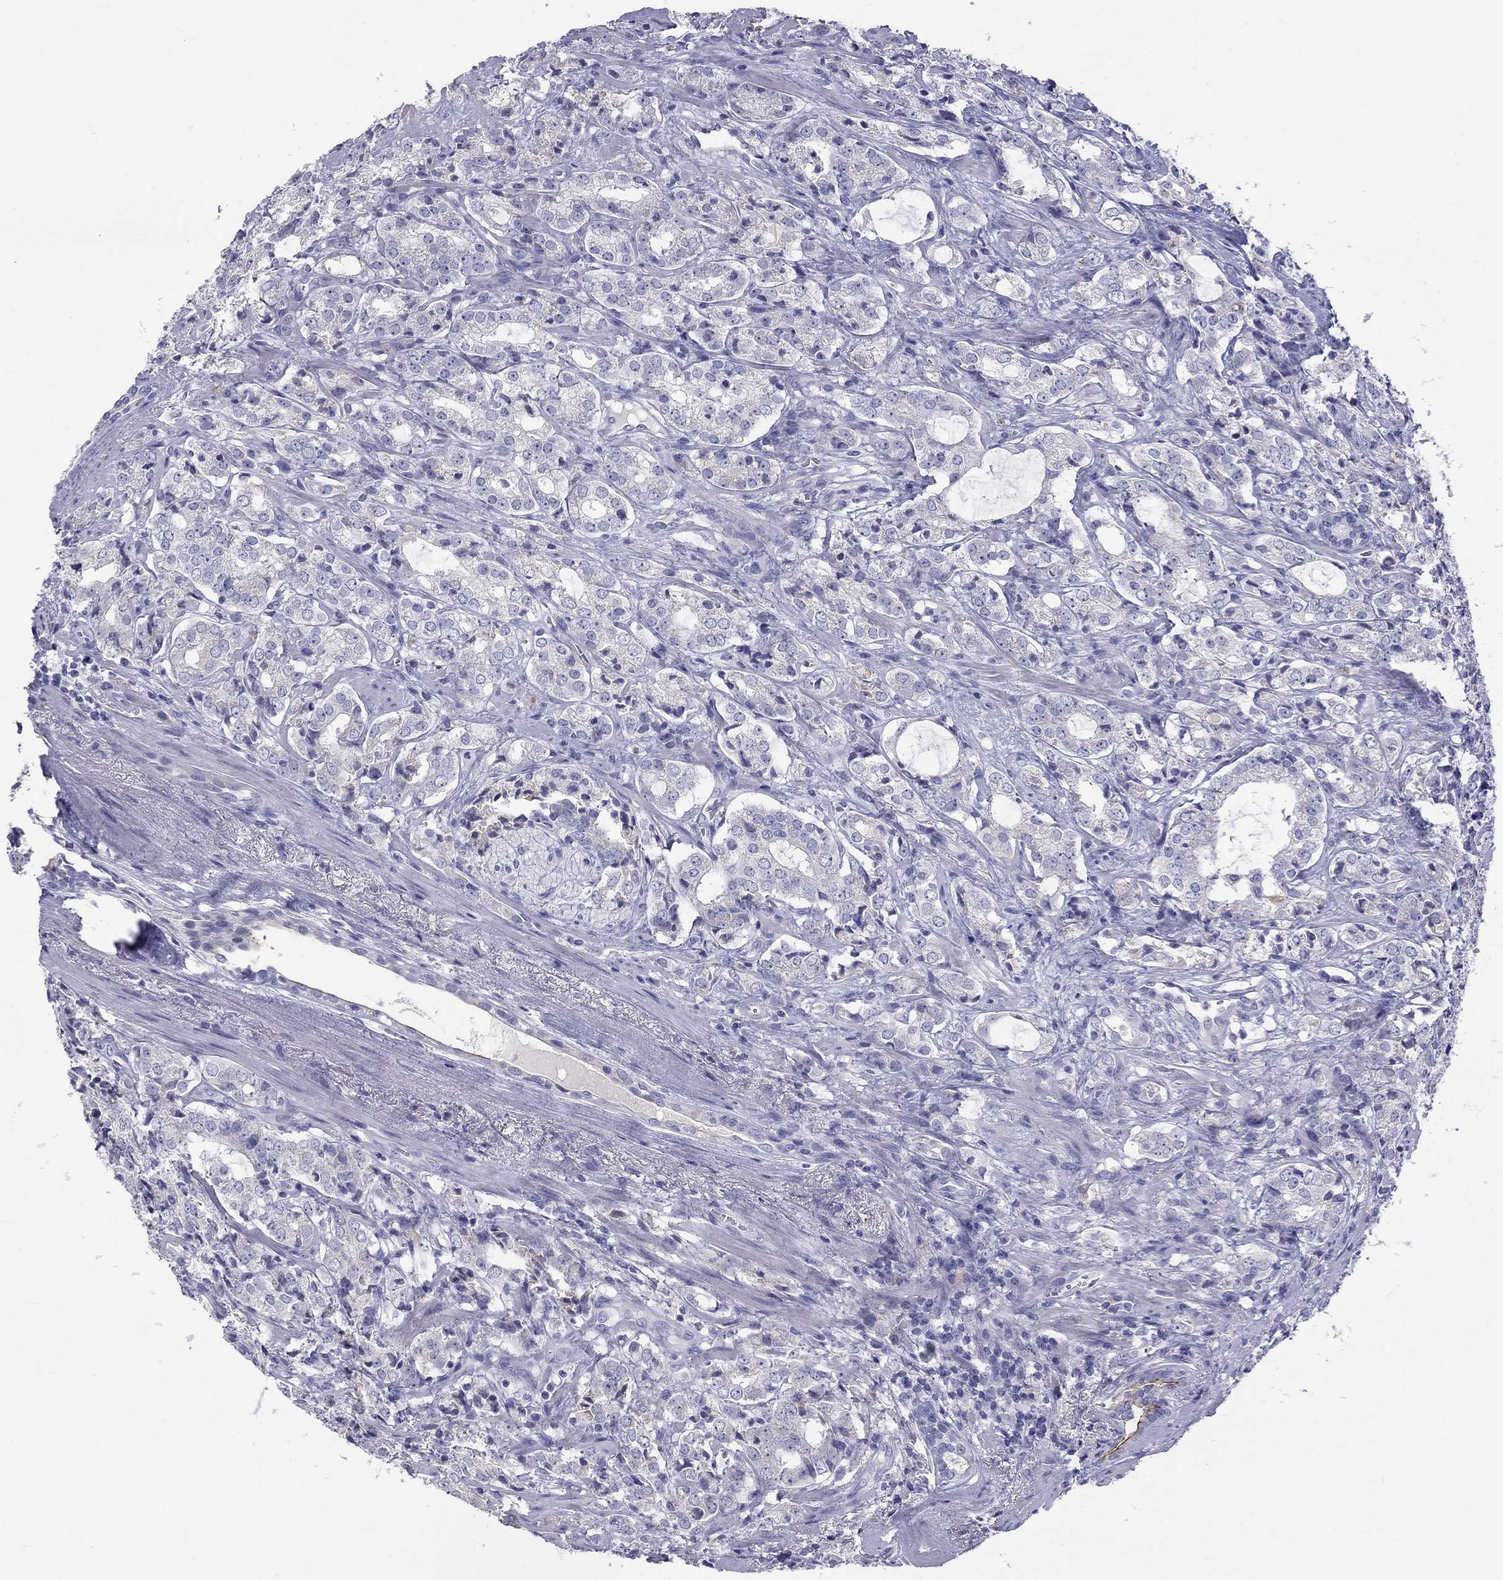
{"staining": {"intensity": "negative", "quantity": "none", "location": "none"}, "tissue": "prostate cancer", "cell_type": "Tumor cells", "image_type": "cancer", "snomed": [{"axis": "morphology", "description": "Adenocarcinoma, NOS"}, {"axis": "topography", "description": "Prostate"}], "caption": "Tumor cells are negative for protein expression in human prostate cancer.", "gene": "MUC16", "patient": {"sex": "male", "age": 66}}